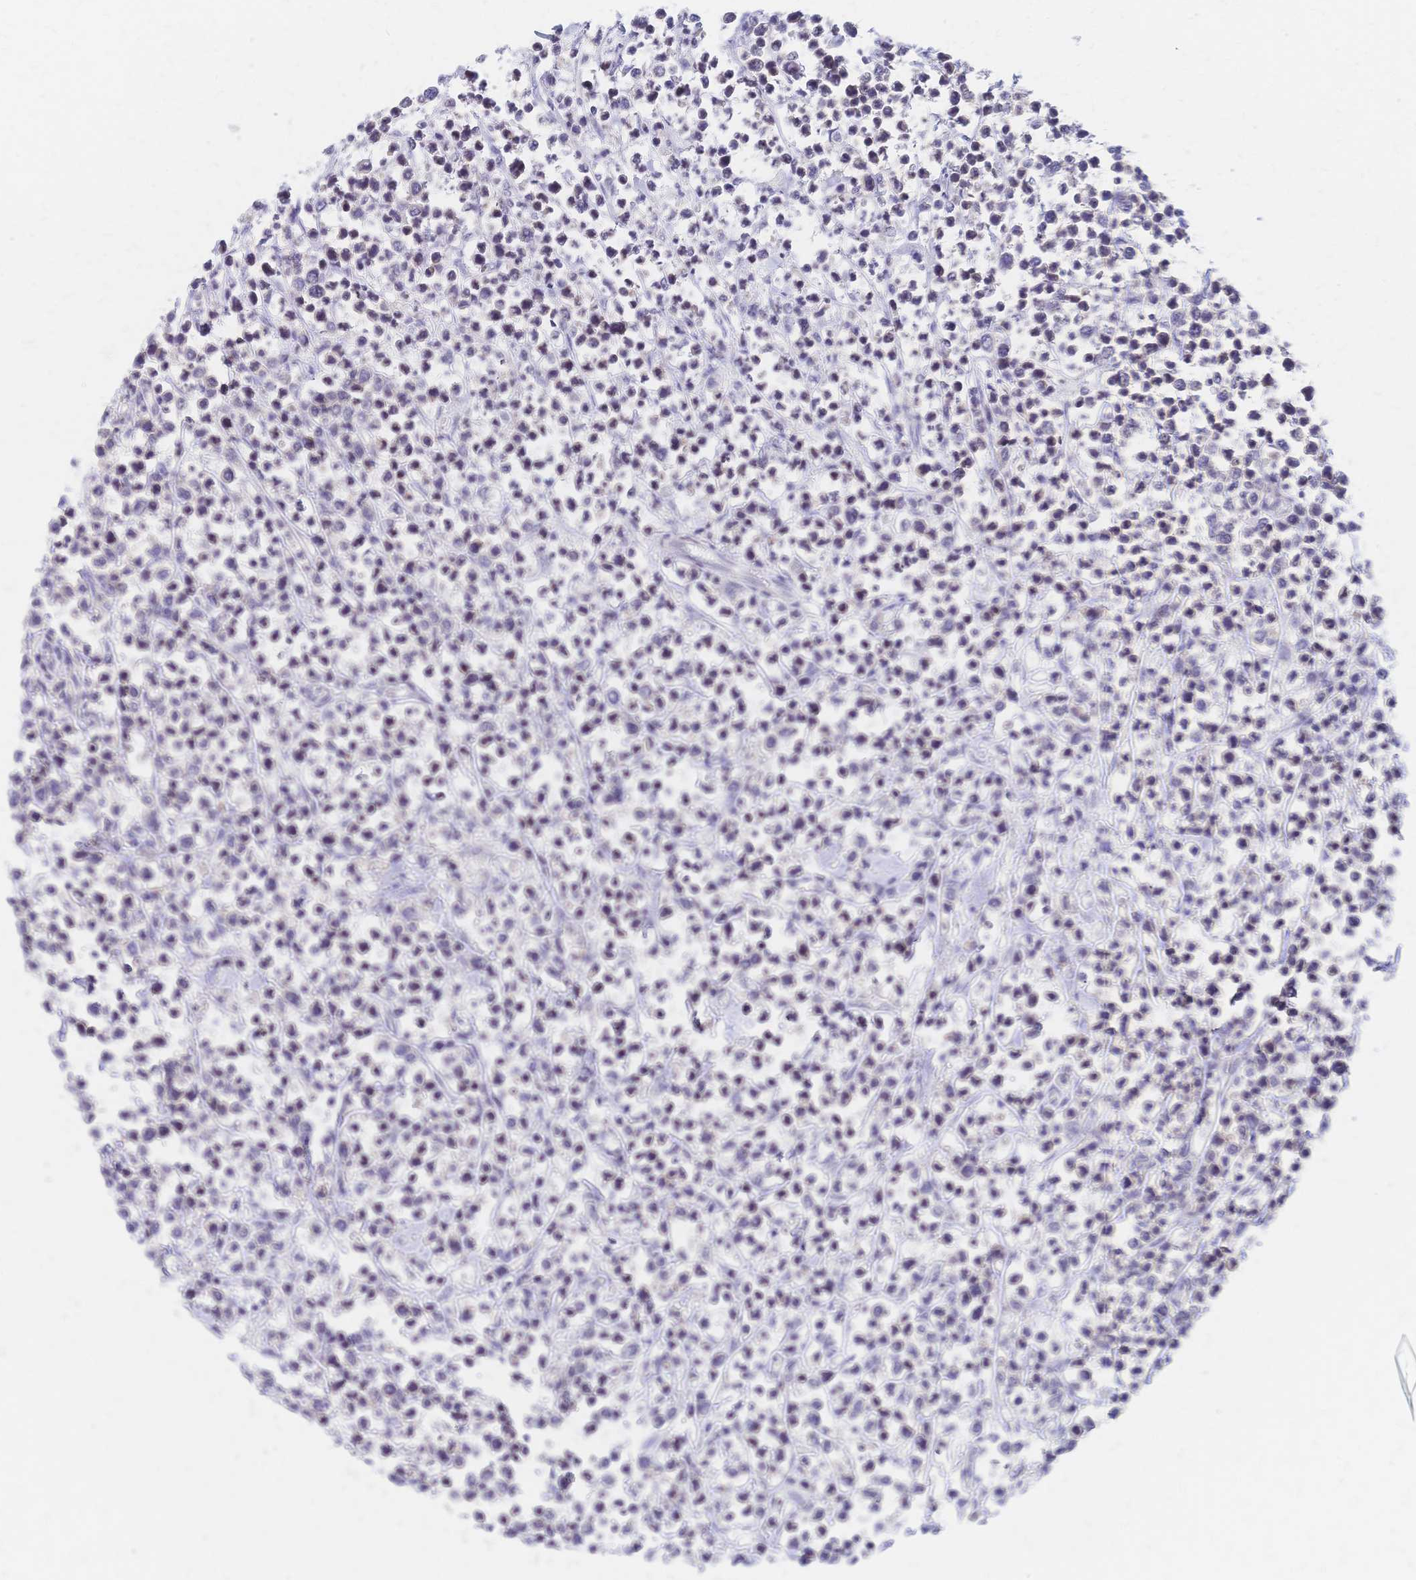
{"staining": {"intensity": "negative", "quantity": "none", "location": "none"}, "tissue": "lymphoma", "cell_type": "Tumor cells", "image_type": "cancer", "snomed": [{"axis": "morphology", "description": "Malignant lymphoma, non-Hodgkin's type, High grade"}, {"axis": "topography", "description": "Soft tissue"}], "caption": "Immunohistochemistry (IHC) photomicrograph of high-grade malignant lymphoma, non-Hodgkin's type stained for a protein (brown), which exhibits no staining in tumor cells.", "gene": "CBX7", "patient": {"sex": "female", "age": 56}}